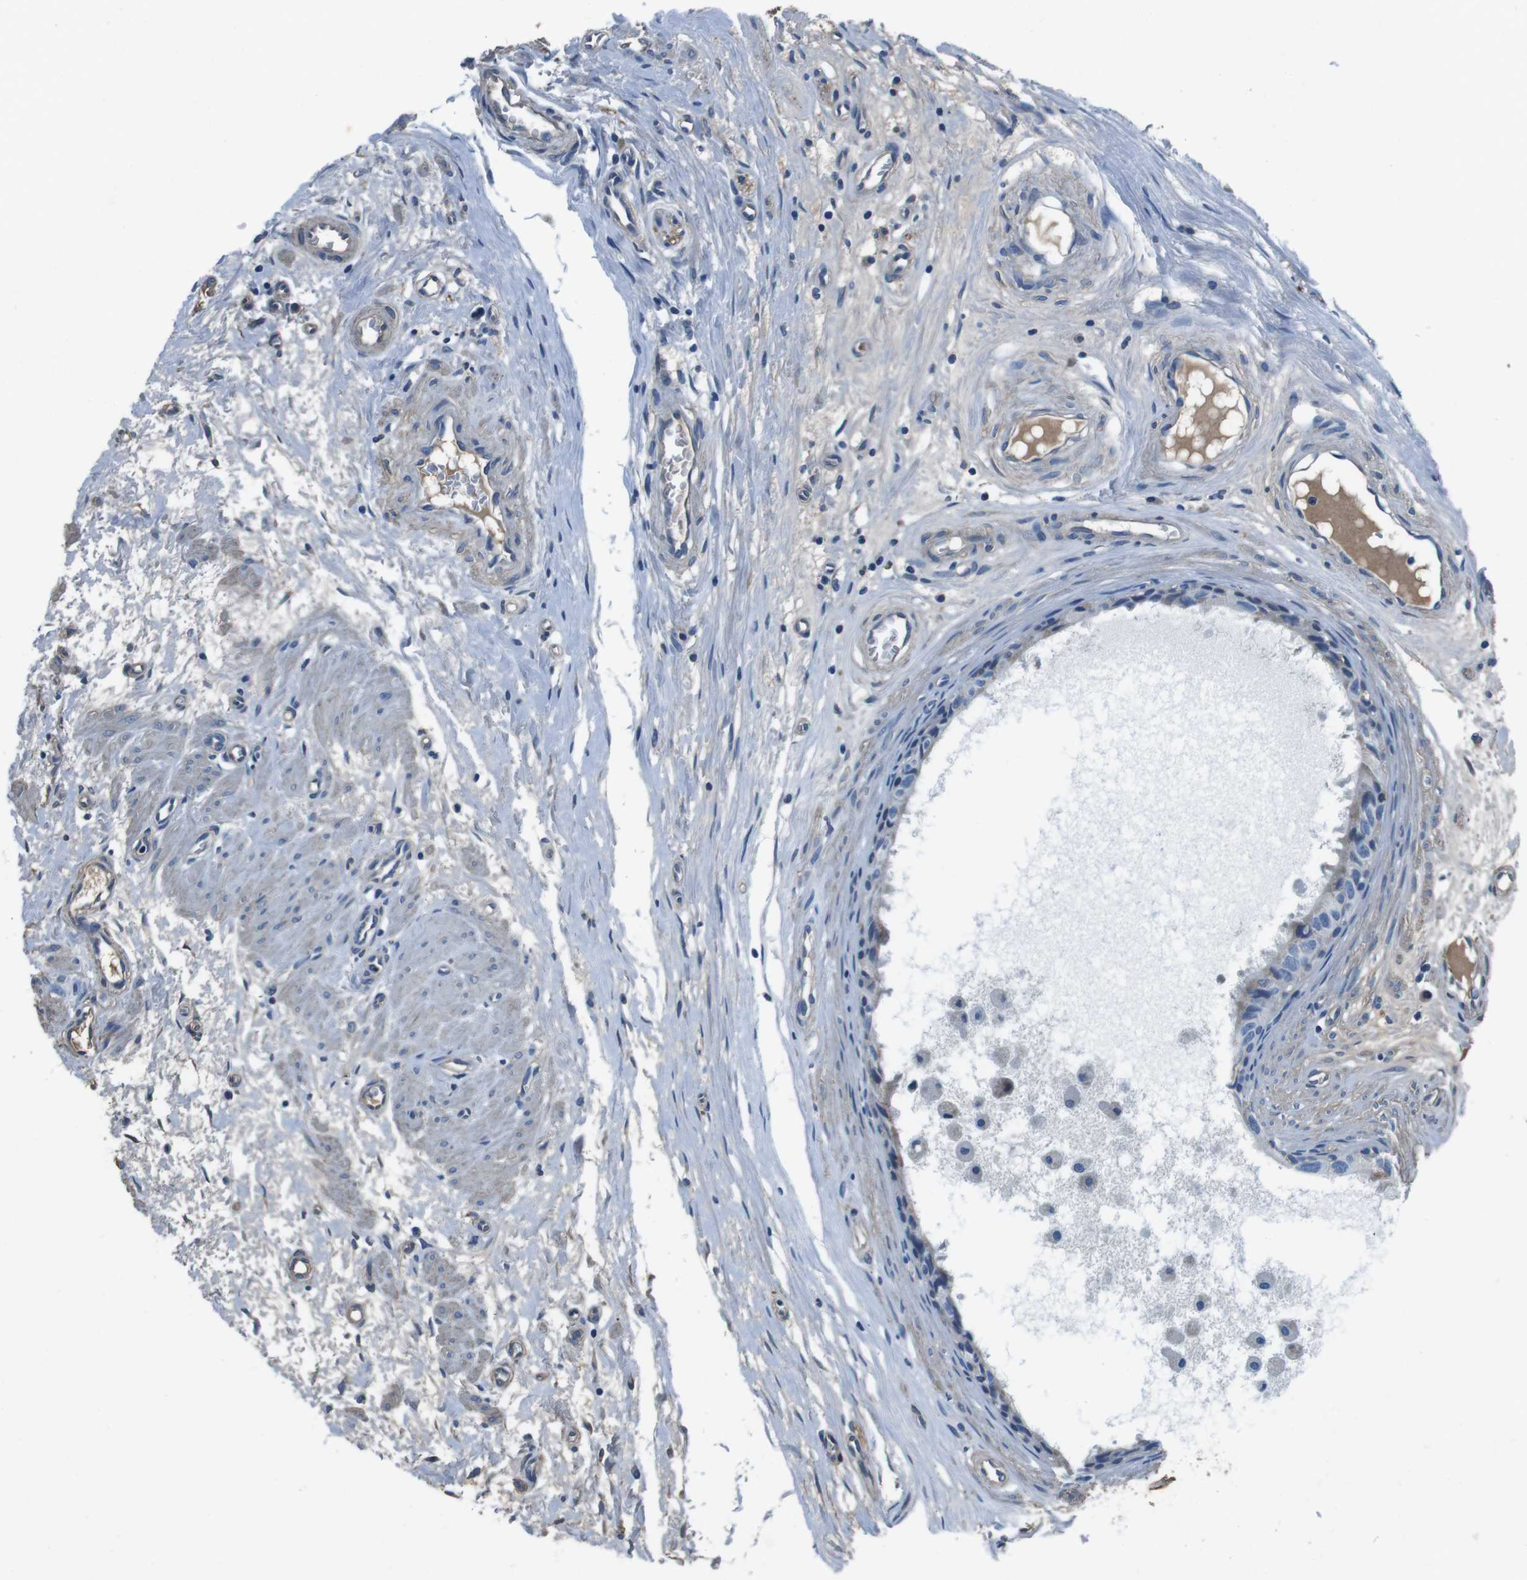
{"staining": {"intensity": "negative", "quantity": "none", "location": "none"}, "tissue": "epididymis", "cell_type": "Glandular cells", "image_type": "normal", "snomed": [{"axis": "morphology", "description": "Normal tissue, NOS"}, {"axis": "morphology", "description": "Inflammation, NOS"}, {"axis": "topography", "description": "Epididymis"}], "caption": "An immunohistochemistry photomicrograph of benign epididymis is shown. There is no staining in glandular cells of epididymis. (DAB (3,3'-diaminobenzidine) IHC with hematoxylin counter stain).", "gene": "CASQ1", "patient": {"sex": "male", "age": 85}}